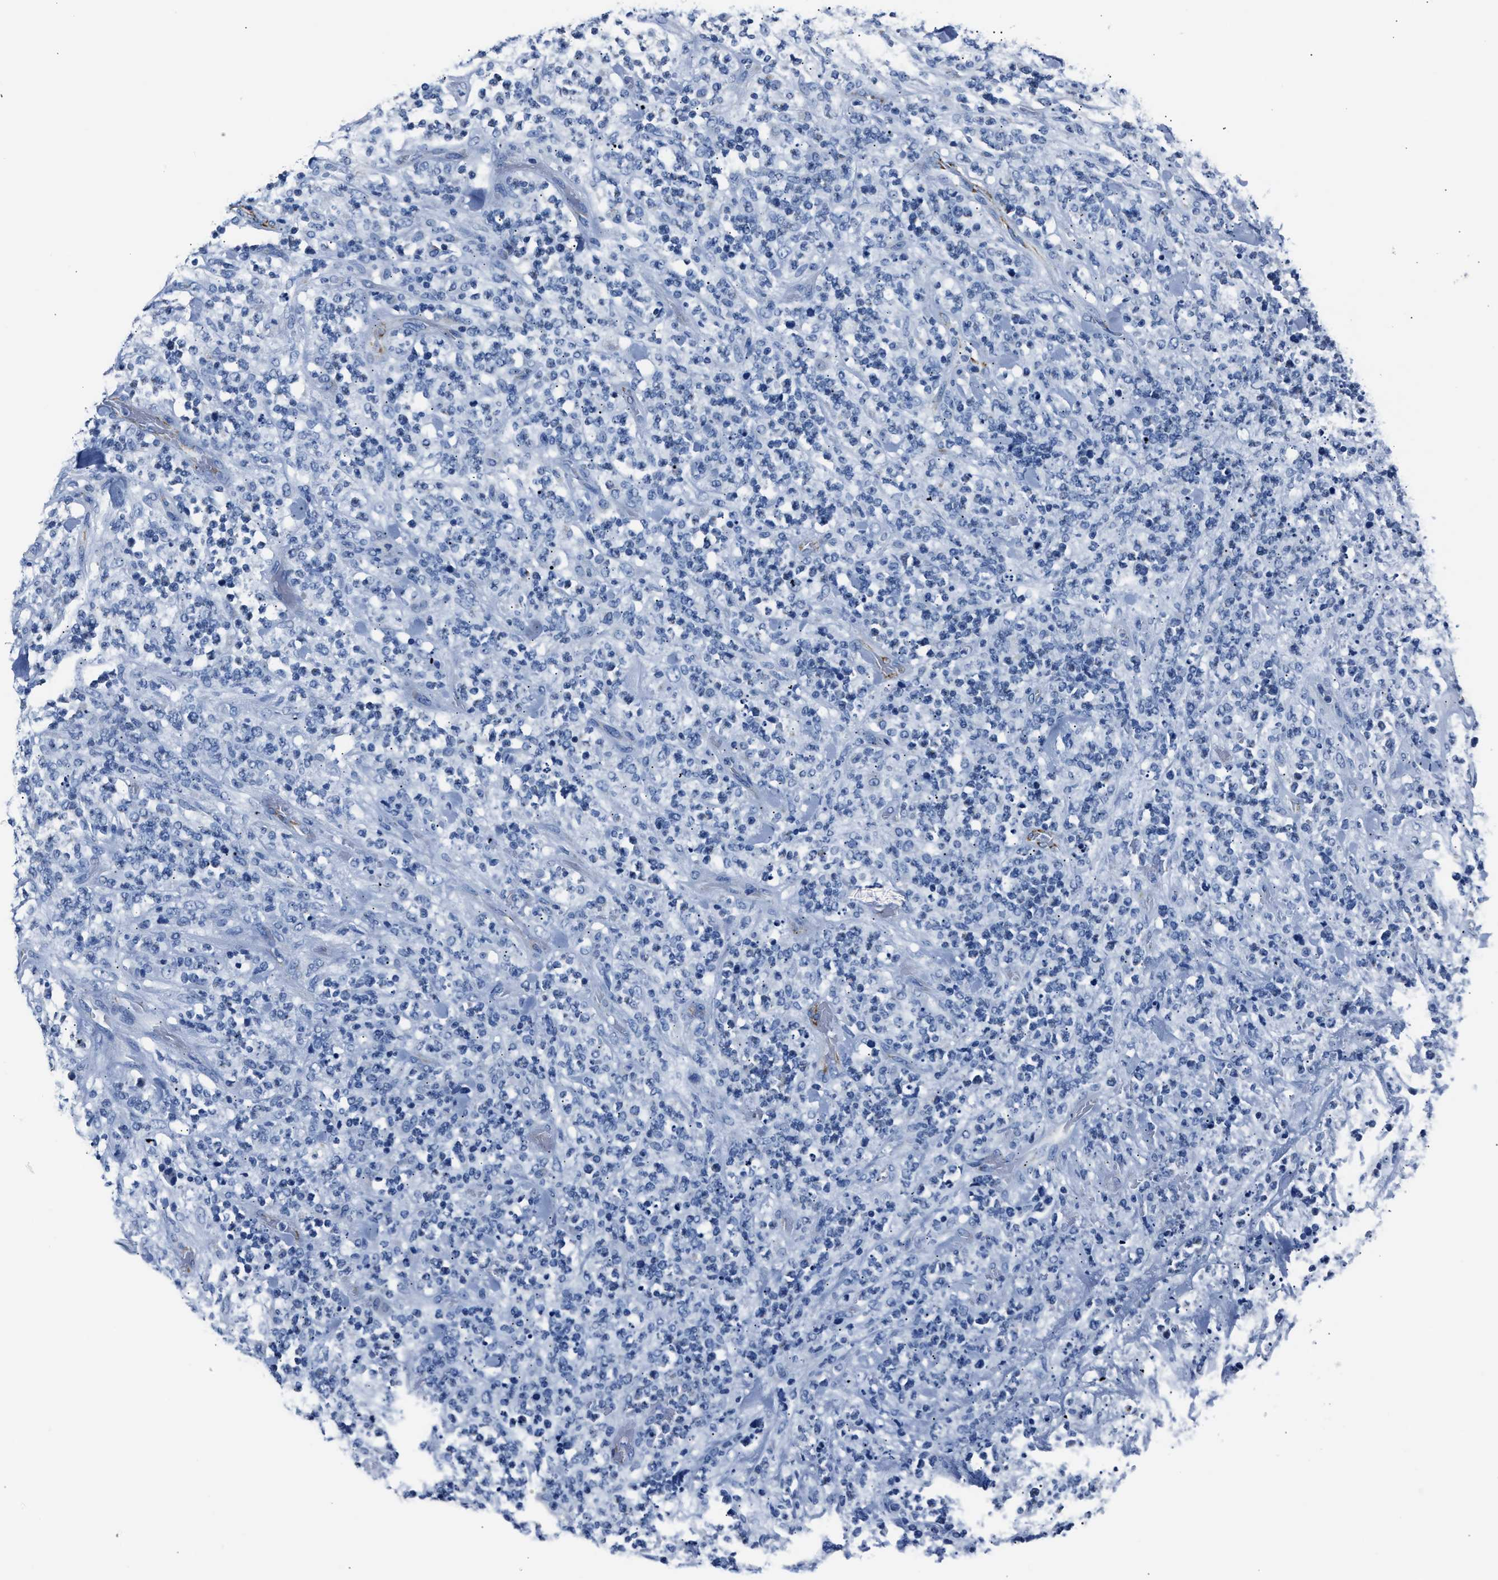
{"staining": {"intensity": "negative", "quantity": "none", "location": "none"}, "tissue": "lymphoma", "cell_type": "Tumor cells", "image_type": "cancer", "snomed": [{"axis": "morphology", "description": "Malignant lymphoma, non-Hodgkin's type, High grade"}, {"axis": "topography", "description": "Soft tissue"}], "caption": "The photomicrograph reveals no staining of tumor cells in lymphoma.", "gene": "AMACR", "patient": {"sex": "male", "age": 18}}